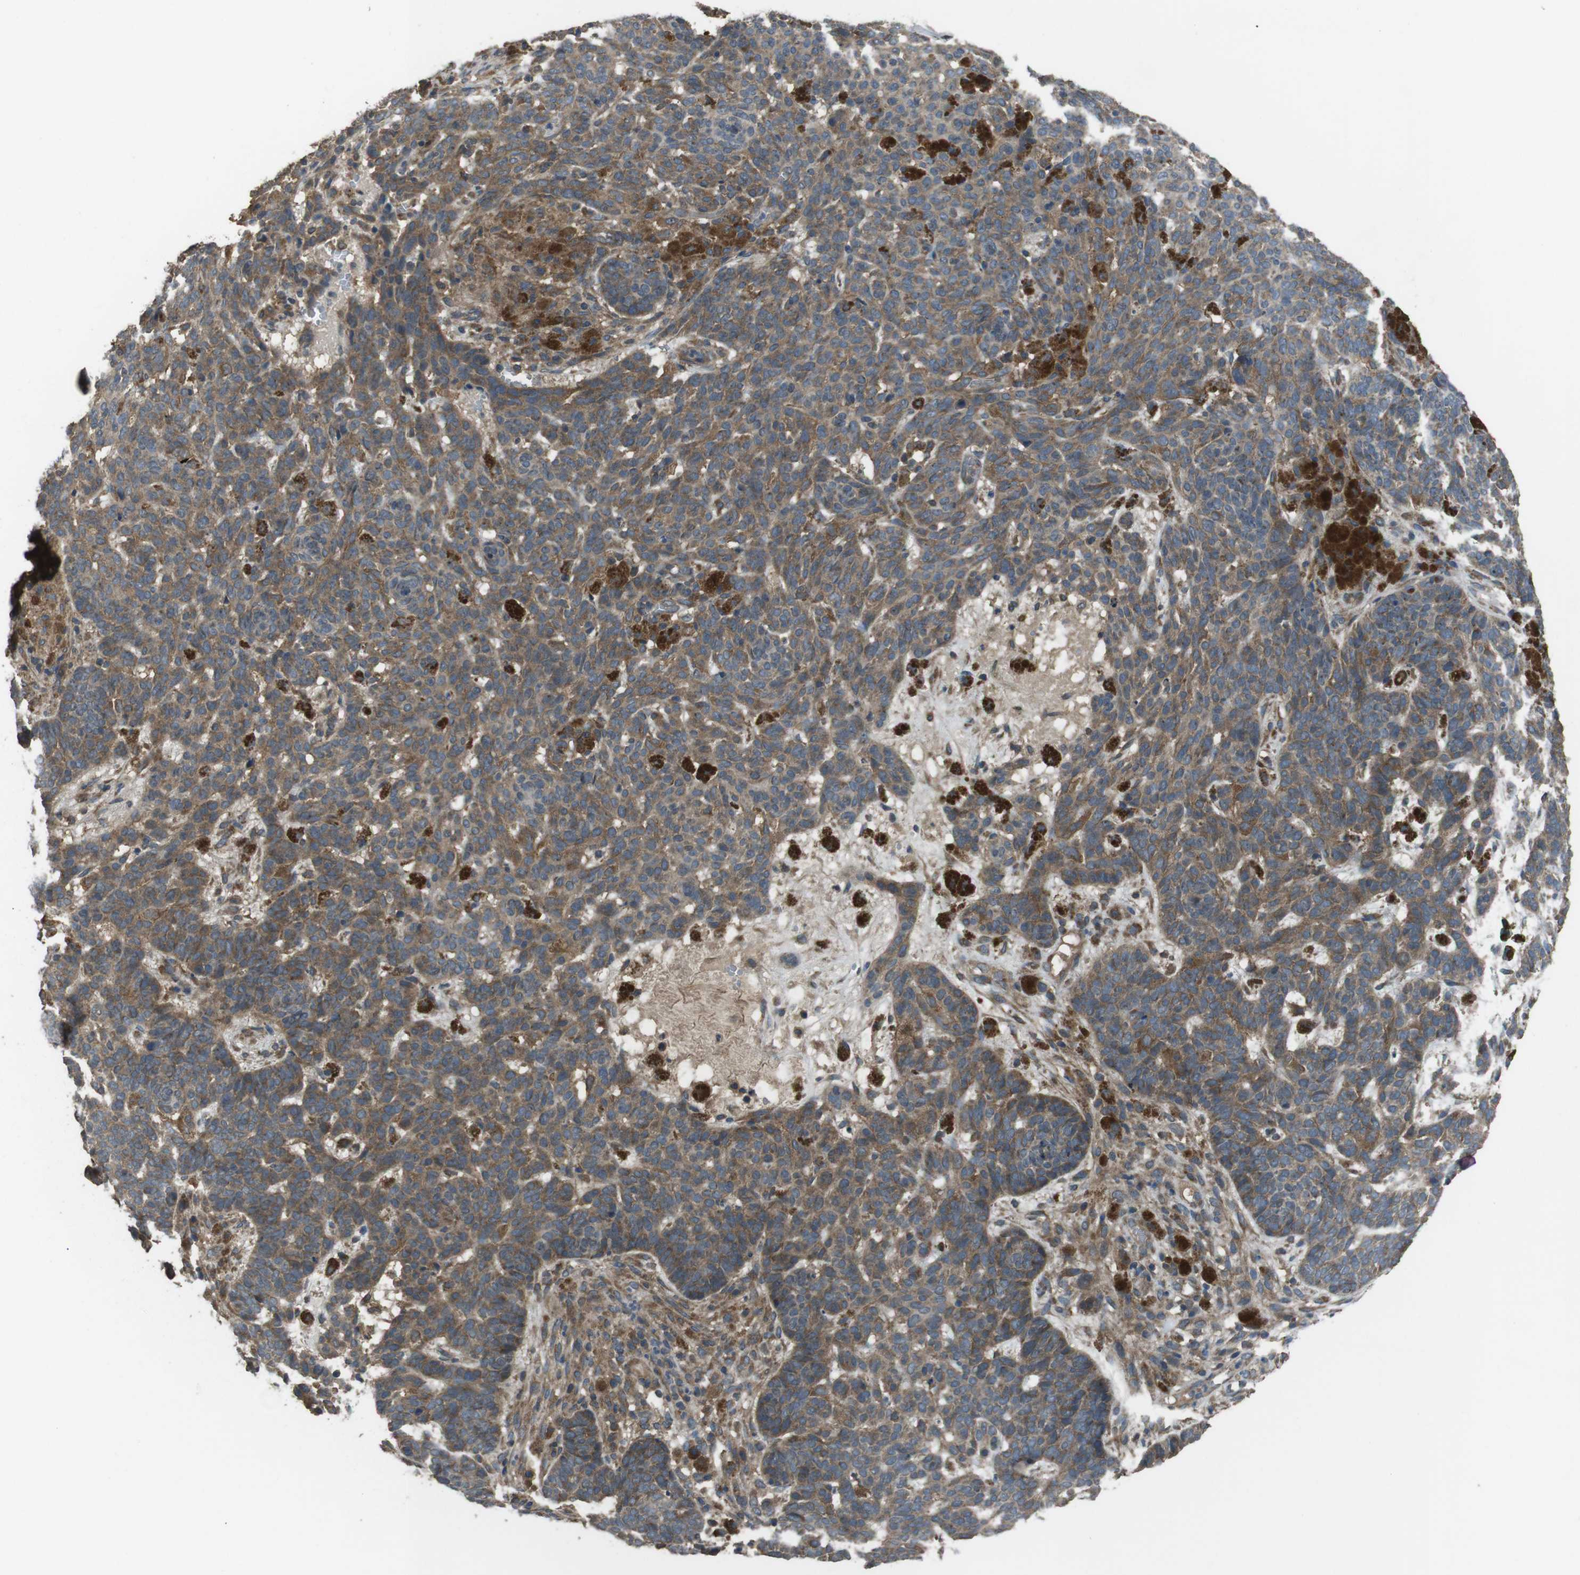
{"staining": {"intensity": "moderate", "quantity": ">75%", "location": "cytoplasmic/membranous"}, "tissue": "skin cancer", "cell_type": "Tumor cells", "image_type": "cancer", "snomed": [{"axis": "morphology", "description": "Basal cell carcinoma"}, {"axis": "topography", "description": "Skin"}], "caption": "This image exhibits basal cell carcinoma (skin) stained with immunohistochemistry (IHC) to label a protein in brown. The cytoplasmic/membranous of tumor cells show moderate positivity for the protein. Nuclei are counter-stained blue.", "gene": "FUT2", "patient": {"sex": "male", "age": 85}}